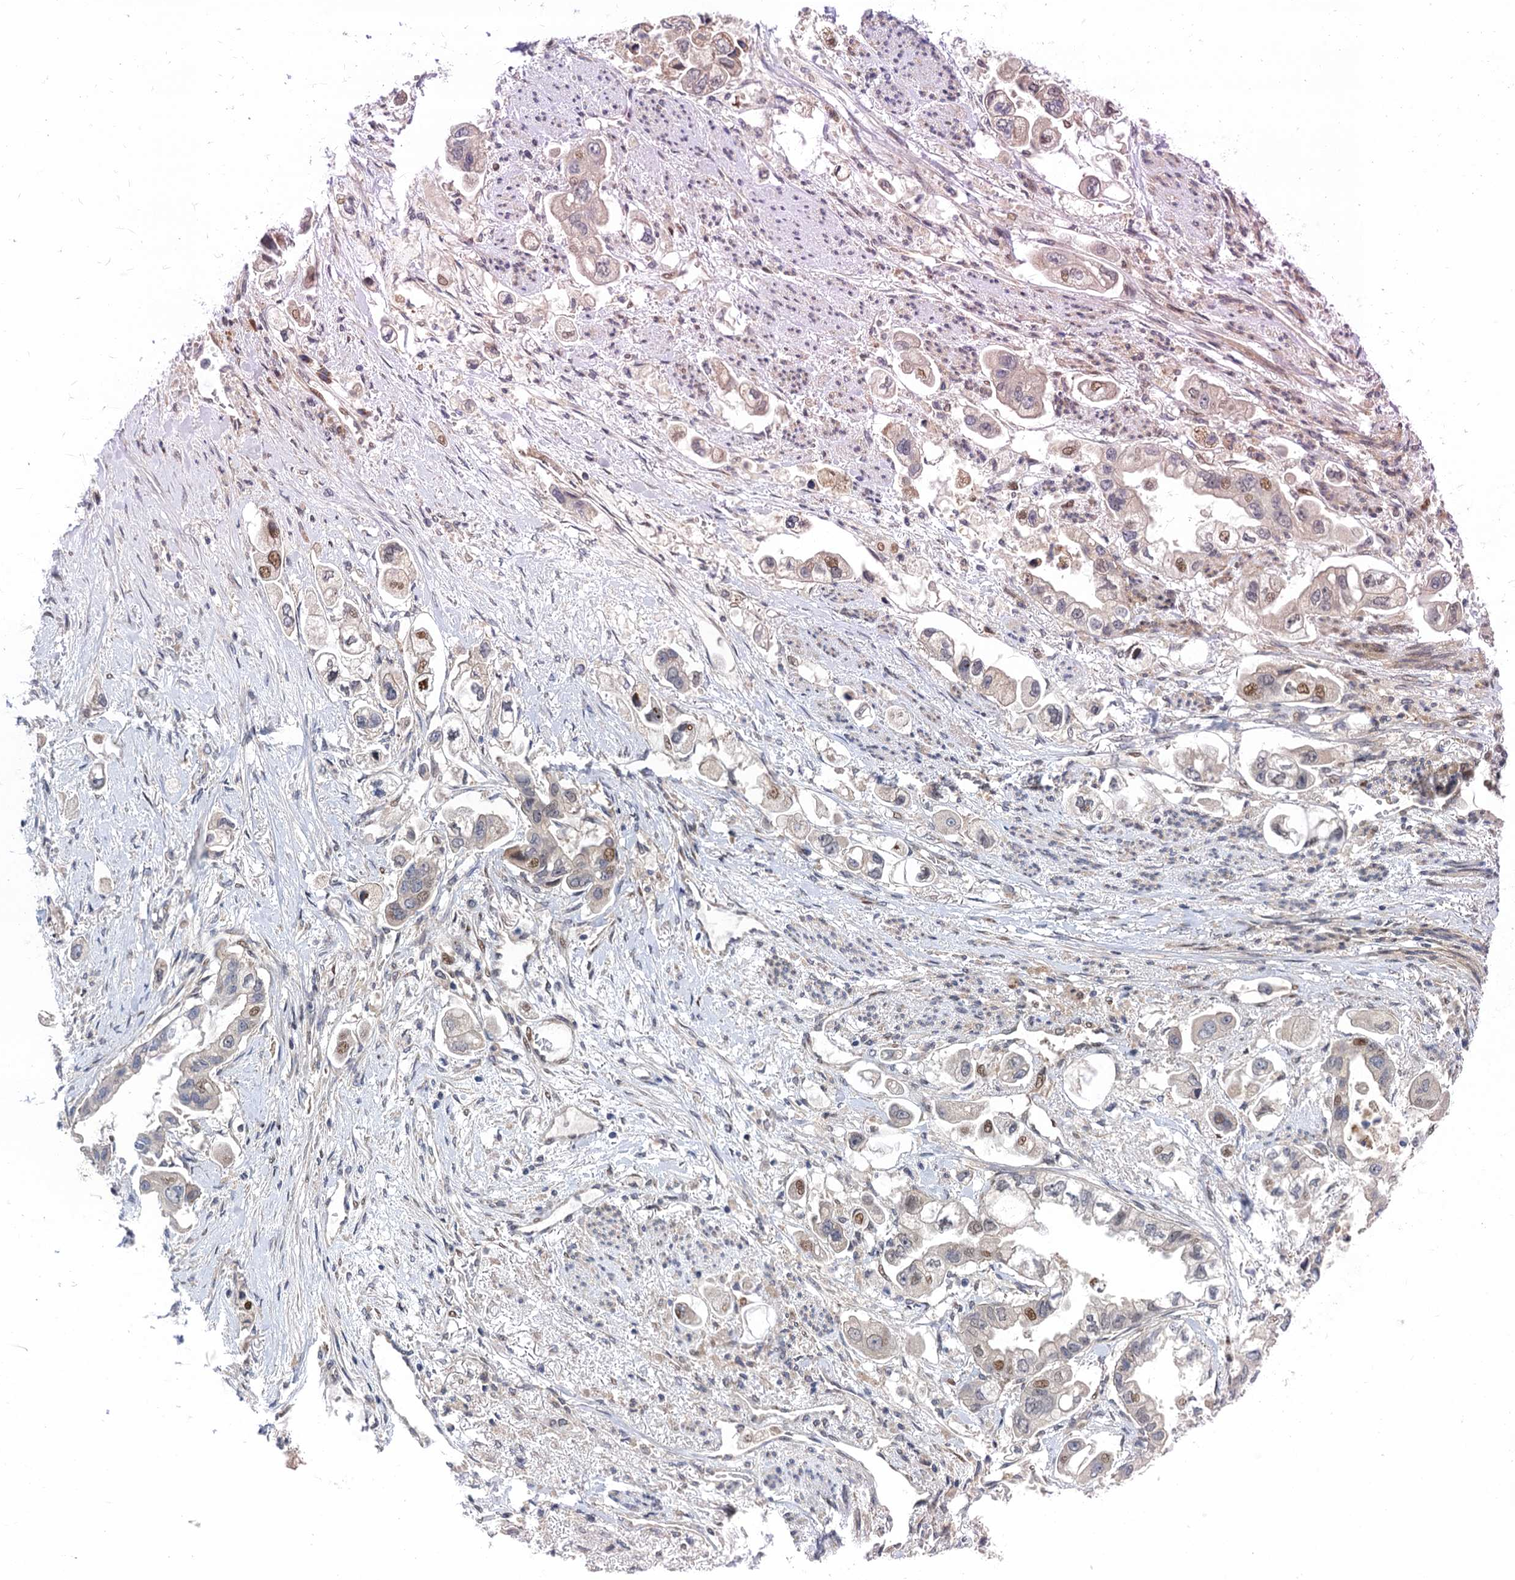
{"staining": {"intensity": "moderate", "quantity": "<25%", "location": "nuclear"}, "tissue": "stomach cancer", "cell_type": "Tumor cells", "image_type": "cancer", "snomed": [{"axis": "morphology", "description": "Adenocarcinoma, NOS"}, {"axis": "topography", "description": "Stomach"}], "caption": "A micrograph showing moderate nuclear staining in approximately <25% of tumor cells in stomach cancer, as visualized by brown immunohistochemical staining.", "gene": "NEK8", "patient": {"sex": "male", "age": 62}}